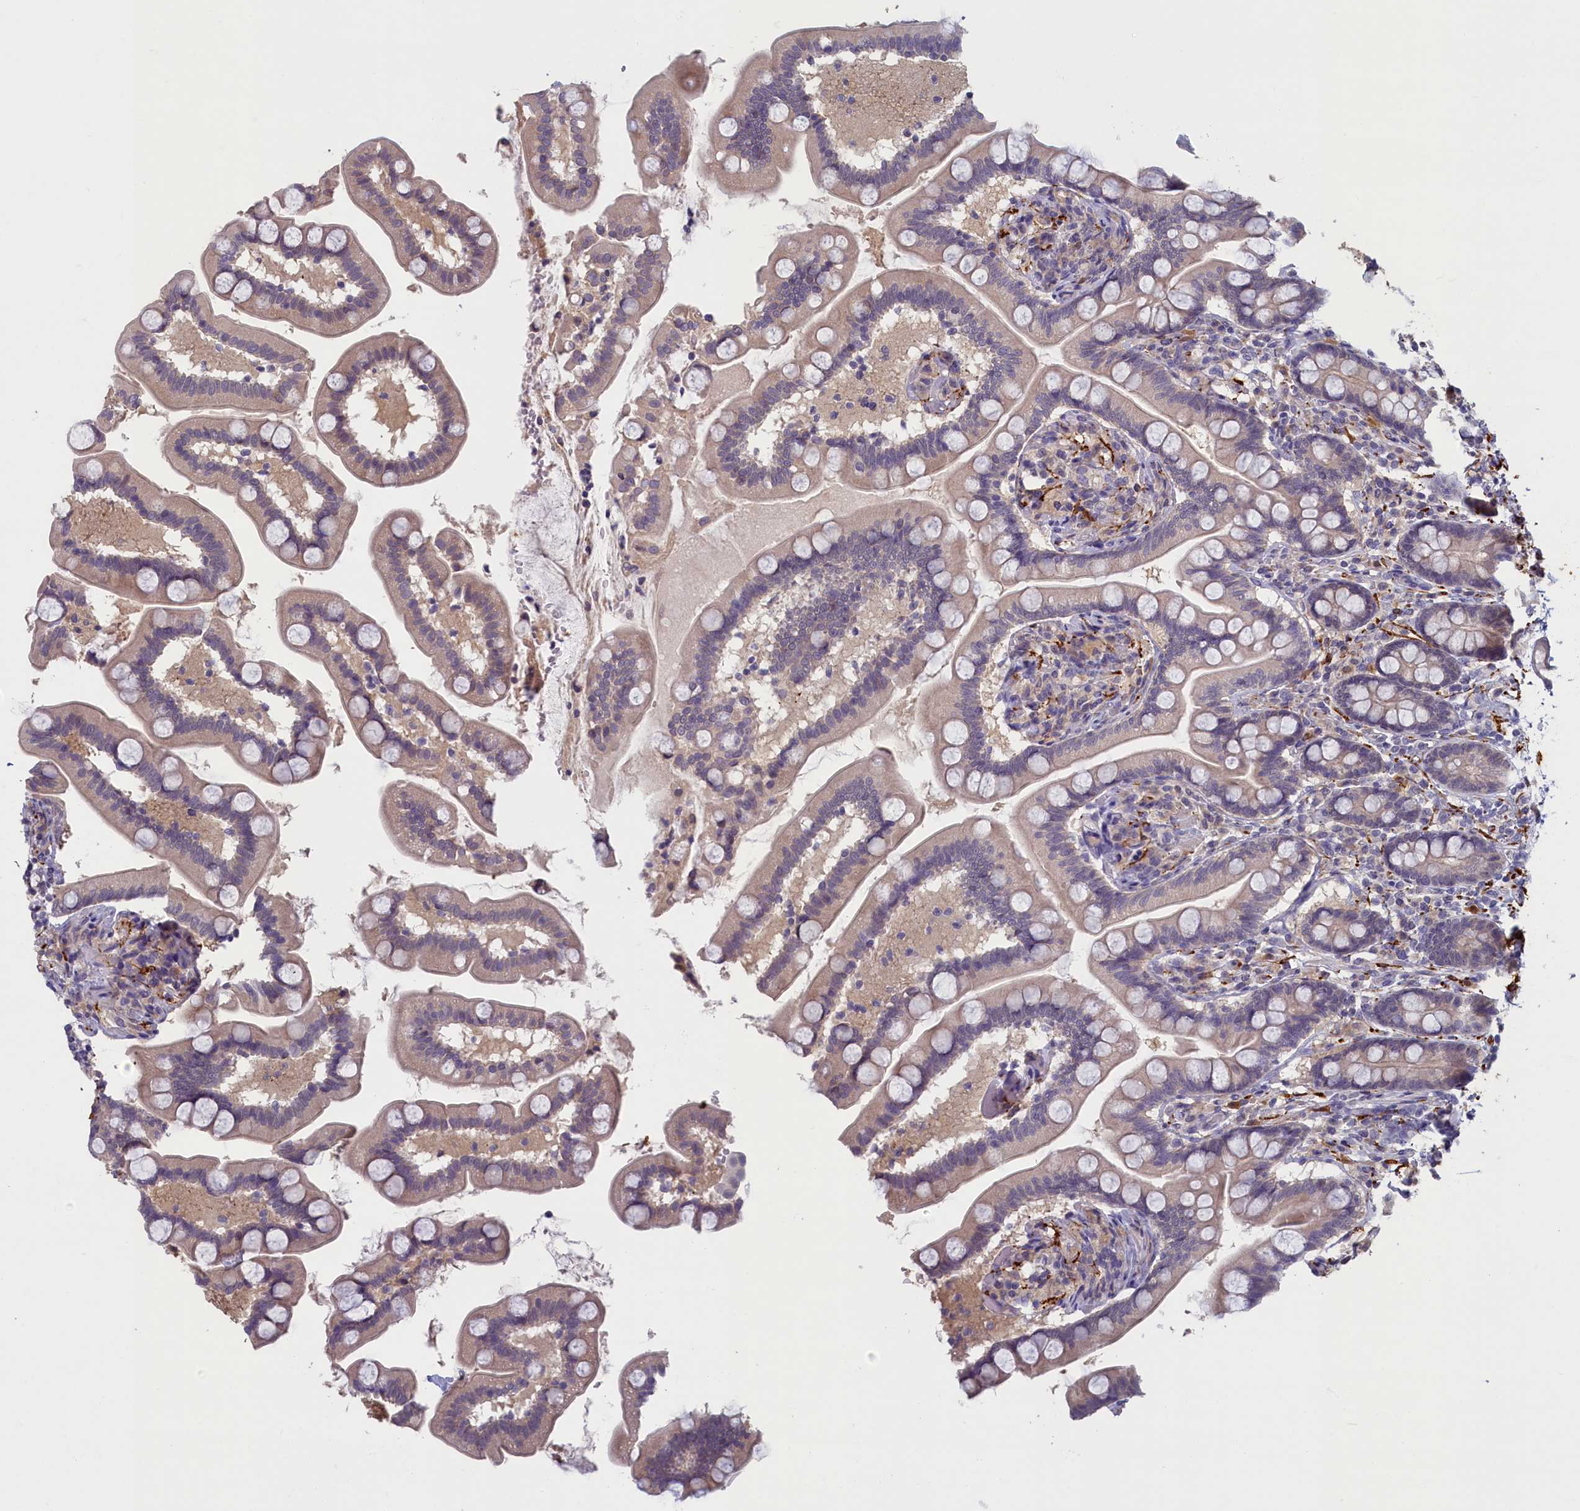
{"staining": {"intensity": "moderate", "quantity": ">75%", "location": "cytoplasmic/membranous"}, "tissue": "small intestine", "cell_type": "Glandular cells", "image_type": "normal", "snomed": [{"axis": "morphology", "description": "Normal tissue, NOS"}, {"axis": "topography", "description": "Small intestine"}], "caption": "Small intestine stained for a protein shows moderate cytoplasmic/membranous positivity in glandular cells.", "gene": "UCHL3", "patient": {"sex": "female", "age": 64}}